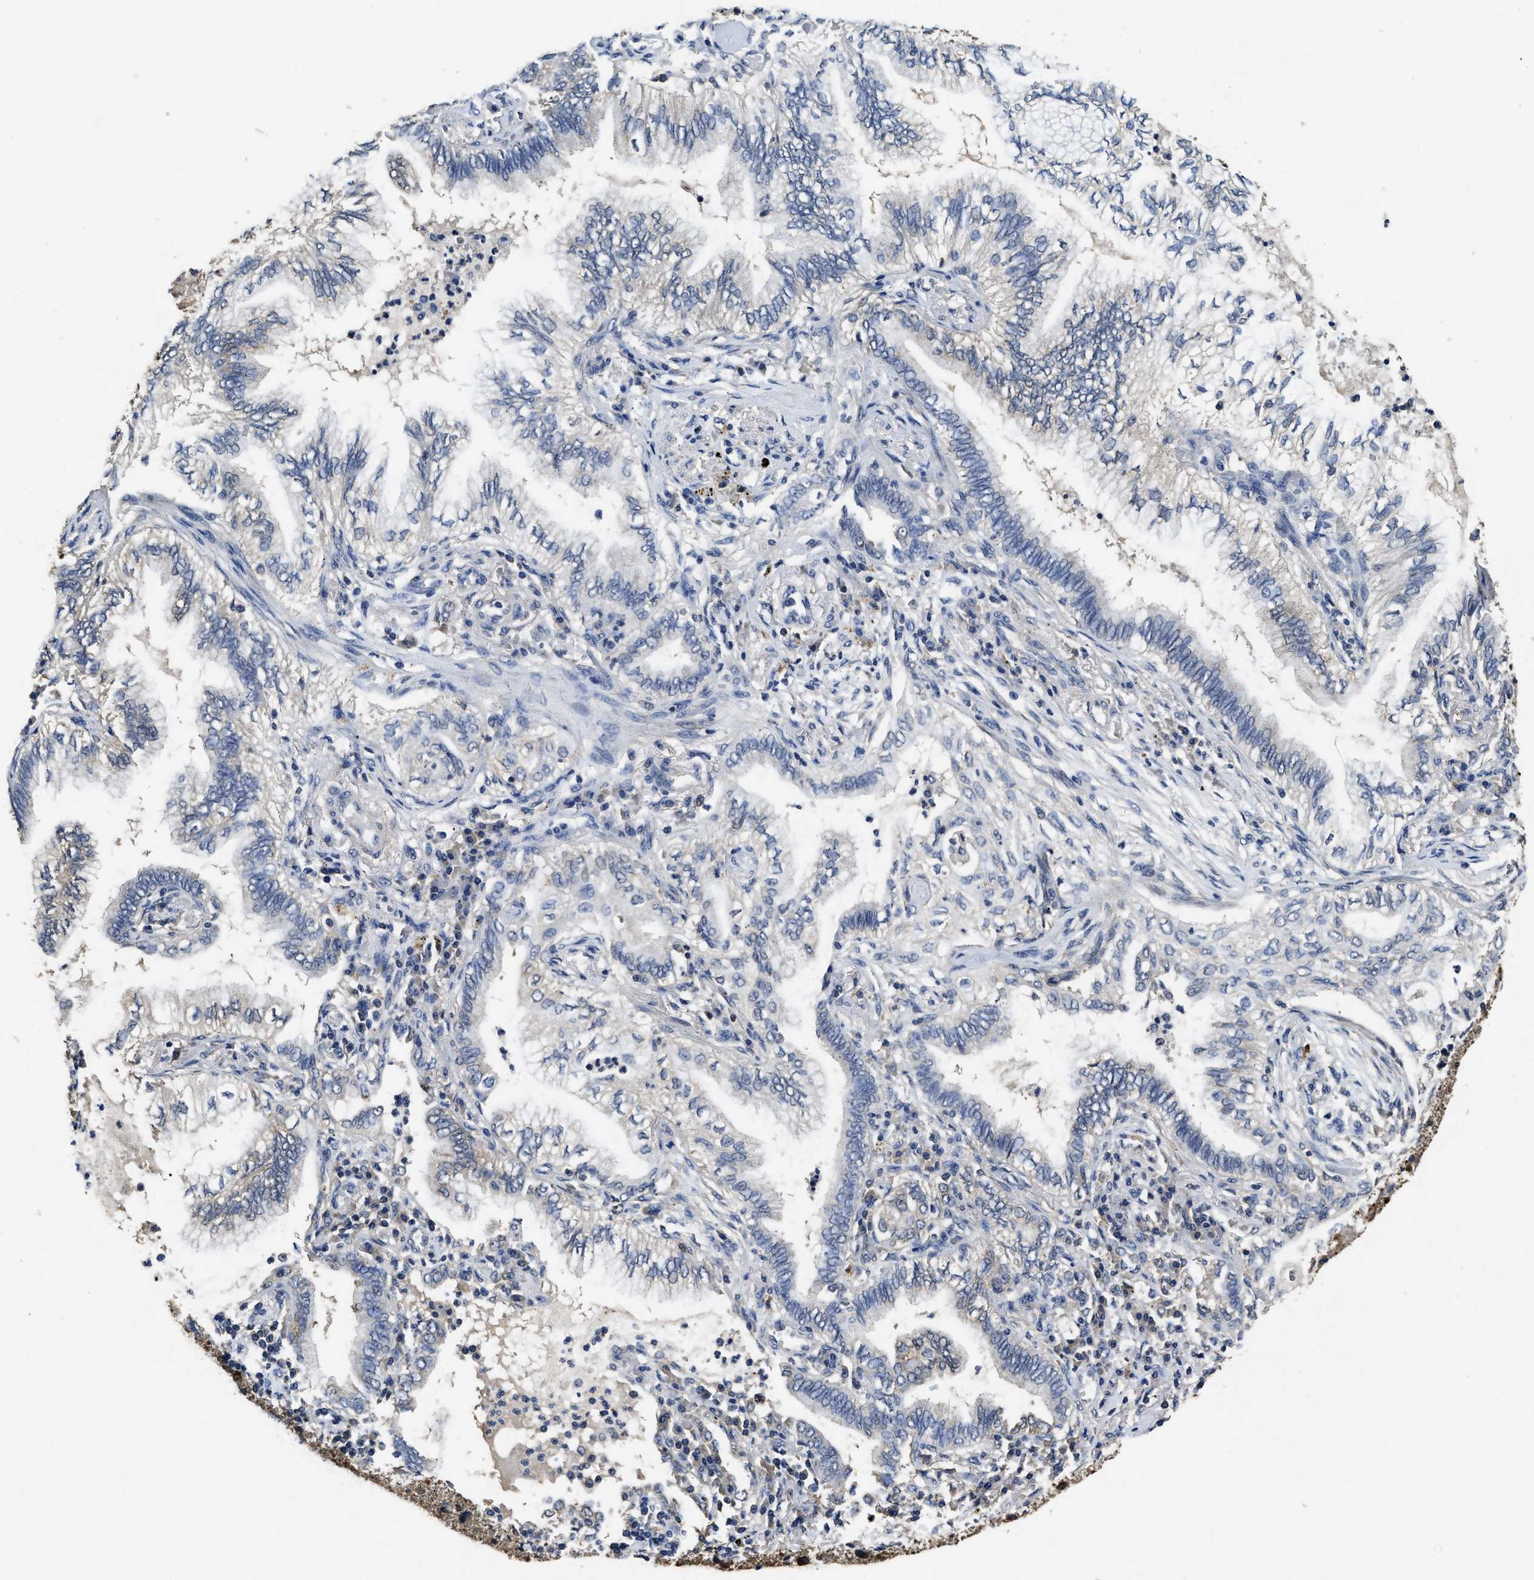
{"staining": {"intensity": "negative", "quantity": "none", "location": "none"}, "tissue": "lung cancer", "cell_type": "Tumor cells", "image_type": "cancer", "snomed": [{"axis": "morphology", "description": "Normal tissue, NOS"}, {"axis": "morphology", "description": "Adenocarcinoma, NOS"}, {"axis": "topography", "description": "Bronchus"}, {"axis": "topography", "description": "Lung"}], "caption": "Immunohistochemistry micrograph of human lung cancer (adenocarcinoma) stained for a protein (brown), which shows no expression in tumor cells.", "gene": "ACAT2", "patient": {"sex": "female", "age": 70}}